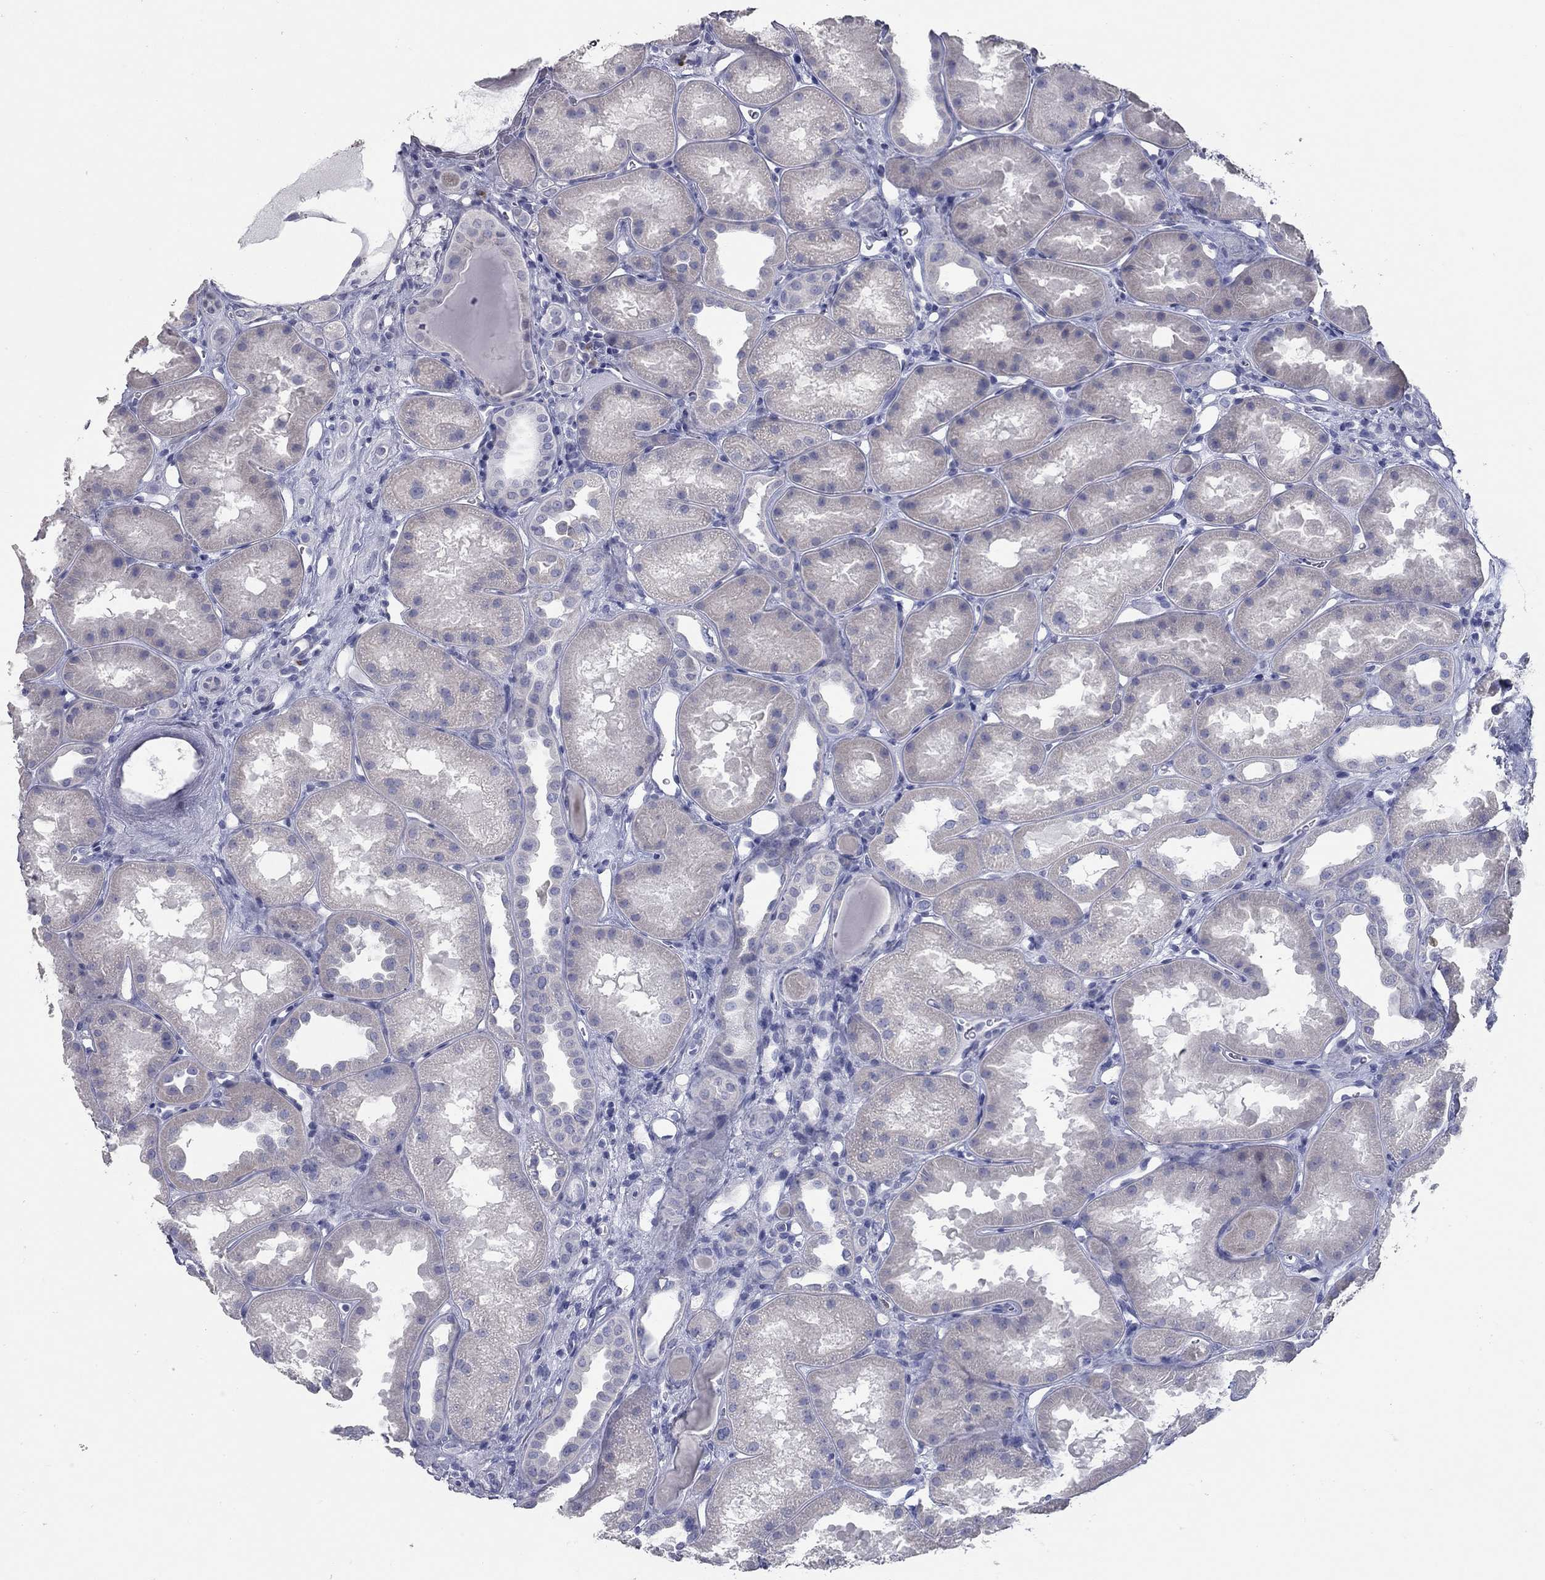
{"staining": {"intensity": "negative", "quantity": "none", "location": "none"}, "tissue": "kidney", "cell_type": "Cells in glomeruli", "image_type": "normal", "snomed": [{"axis": "morphology", "description": "Normal tissue, NOS"}, {"axis": "topography", "description": "Kidney"}], "caption": "DAB immunohistochemical staining of benign kidney shows no significant expression in cells in glomeruli.", "gene": "TAC1", "patient": {"sex": "male", "age": 61}}